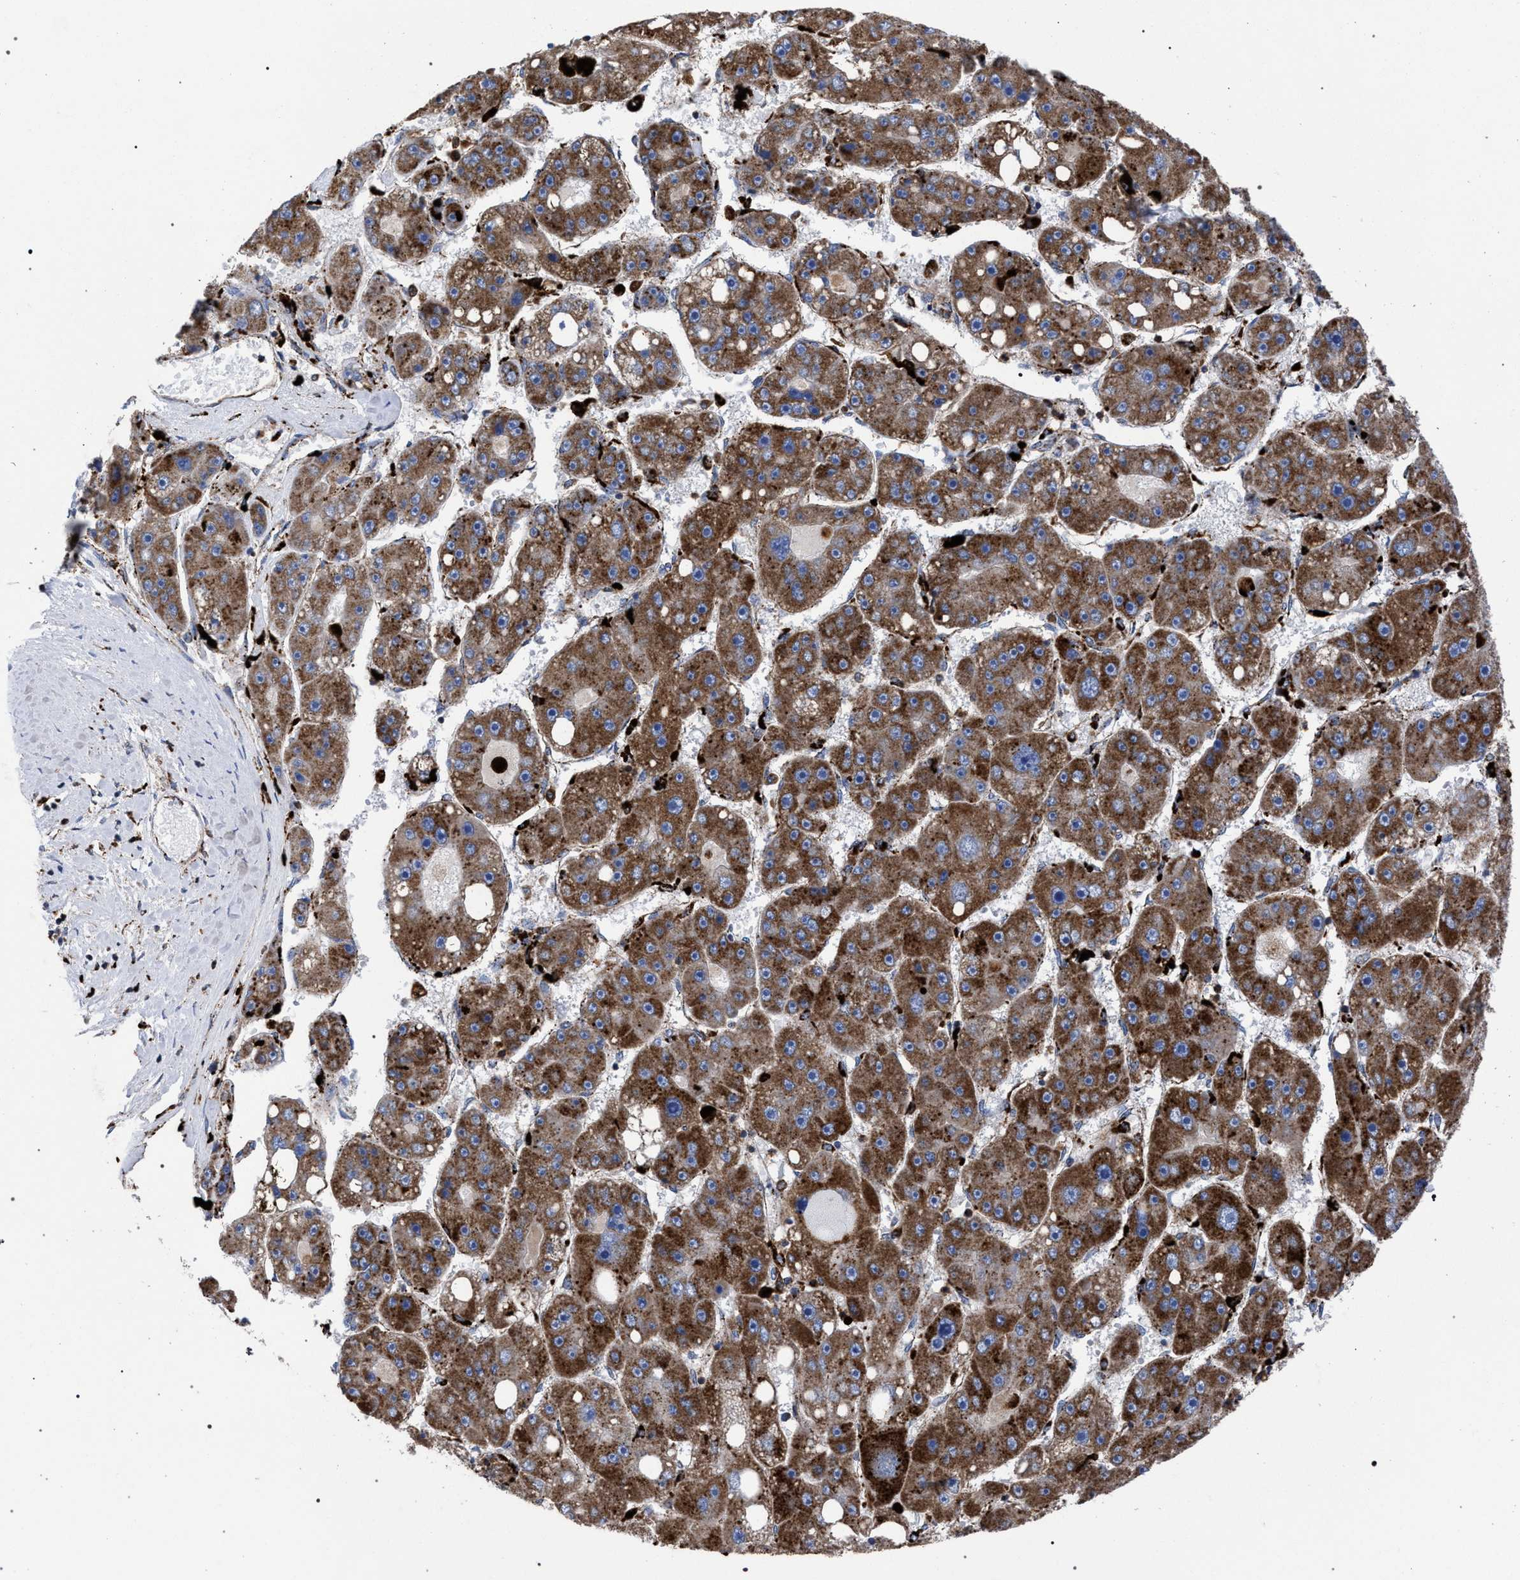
{"staining": {"intensity": "strong", "quantity": ">75%", "location": "cytoplasmic/membranous"}, "tissue": "liver cancer", "cell_type": "Tumor cells", "image_type": "cancer", "snomed": [{"axis": "morphology", "description": "Carcinoma, Hepatocellular, NOS"}, {"axis": "topography", "description": "Liver"}], "caption": "Protein staining of liver cancer tissue shows strong cytoplasmic/membranous positivity in approximately >75% of tumor cells.", "gene": "PPT1", "patient": {"sex": "female", "age": 61}}